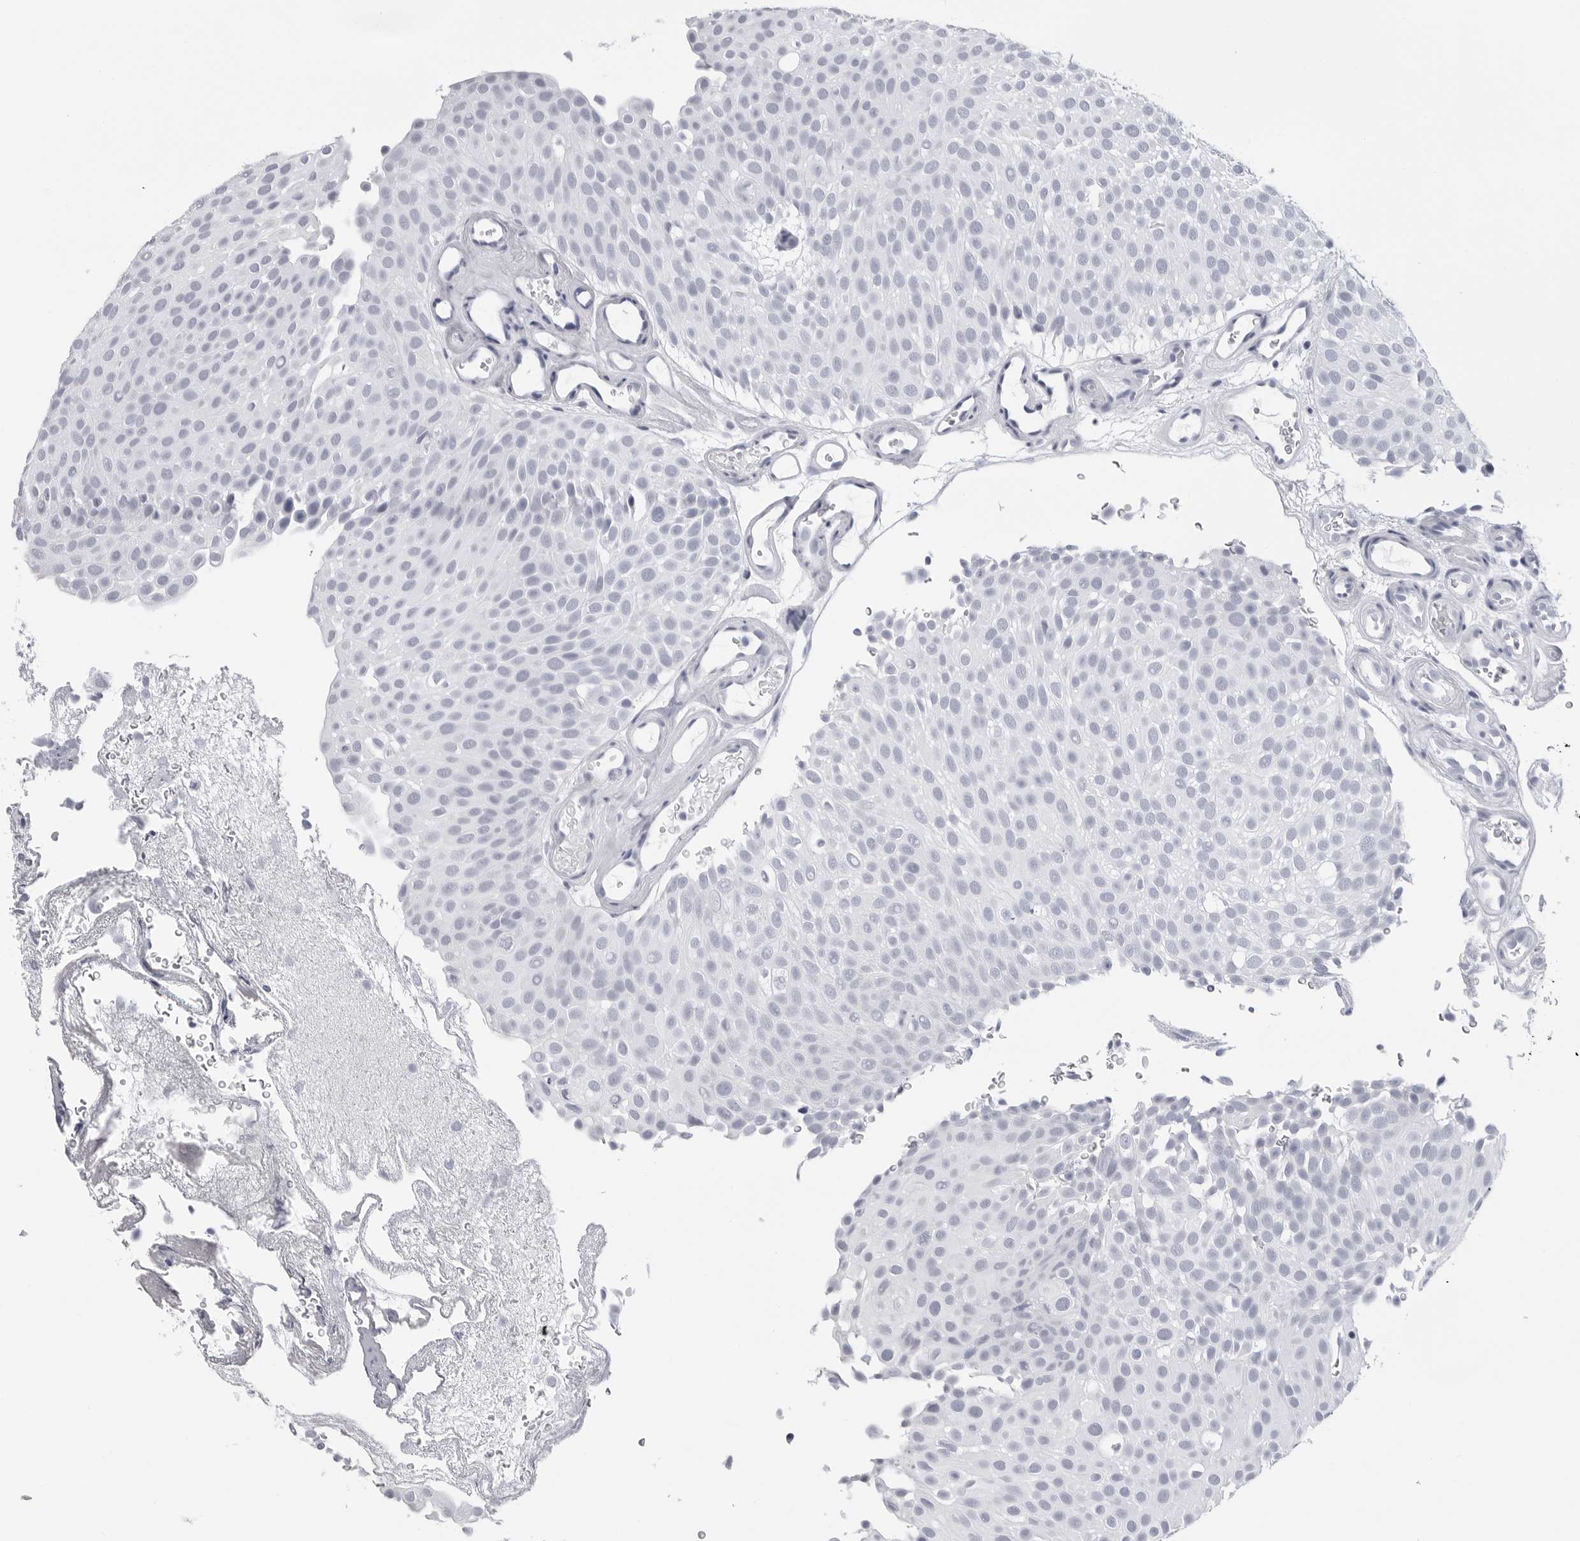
{"staining": {"intensity": "negative", "quantity": "none", "location": "none"}, "tissue": "urothelial cancer", "cell_type": "Tumor cells", "image_type": "cancer", "snomed": [{"axis": "morphology", "description": "Urothelial carcinoma, Low grade"}, {"axis": "topography", "description": "Urinary bladder"}], "caption": "This is a micrograph of immunohistochemistry staining of urothelial cancer, which shows no staining in tumor cells.", "gene": "PGA3", "patient": {"sex": "male", "age": 78}}